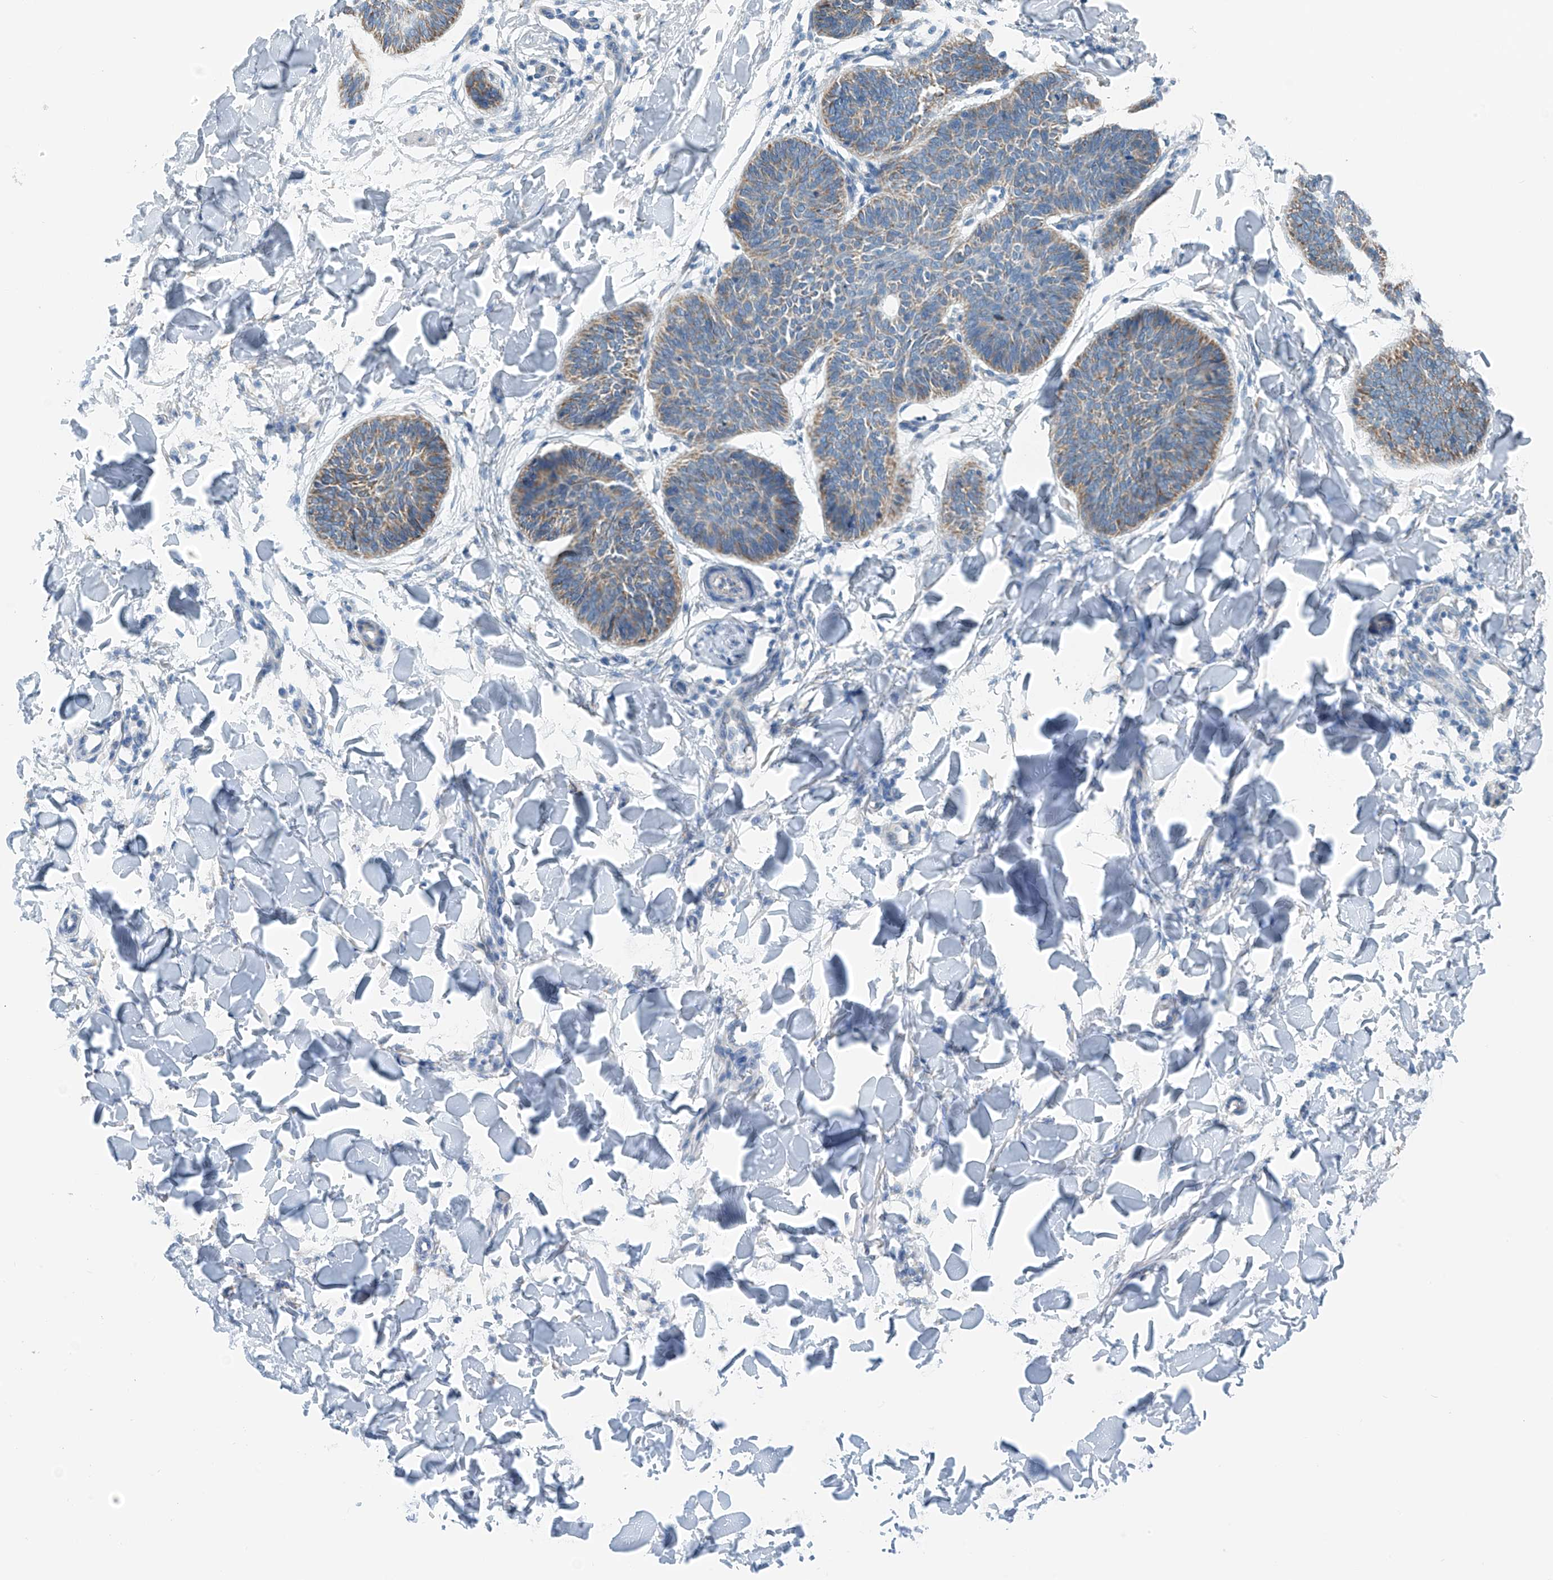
{"staining": {"intensity": "weak", "quantity": "25%-75%", "location": "cytoplasmic/membranous"}, "tissue": "skin cancer", "cell_type": "Tumor cells", "image_type": "cancer", "snomed": [{"axis": "morphology", "description": "Normal tissue, NOS"}, {"axis": "morphology", "description": "Basal cell carcinoma"}, {"axis": "topography", "description": "Skin"}], "caption": "Human skin cancer stained for a protein (brown) displays weak cytoplasmic/membranous positive expression in approximately 25%-75% of tumor cells.", "gene": "RCN2", "patient": {"sex": "male", "age": 50}}